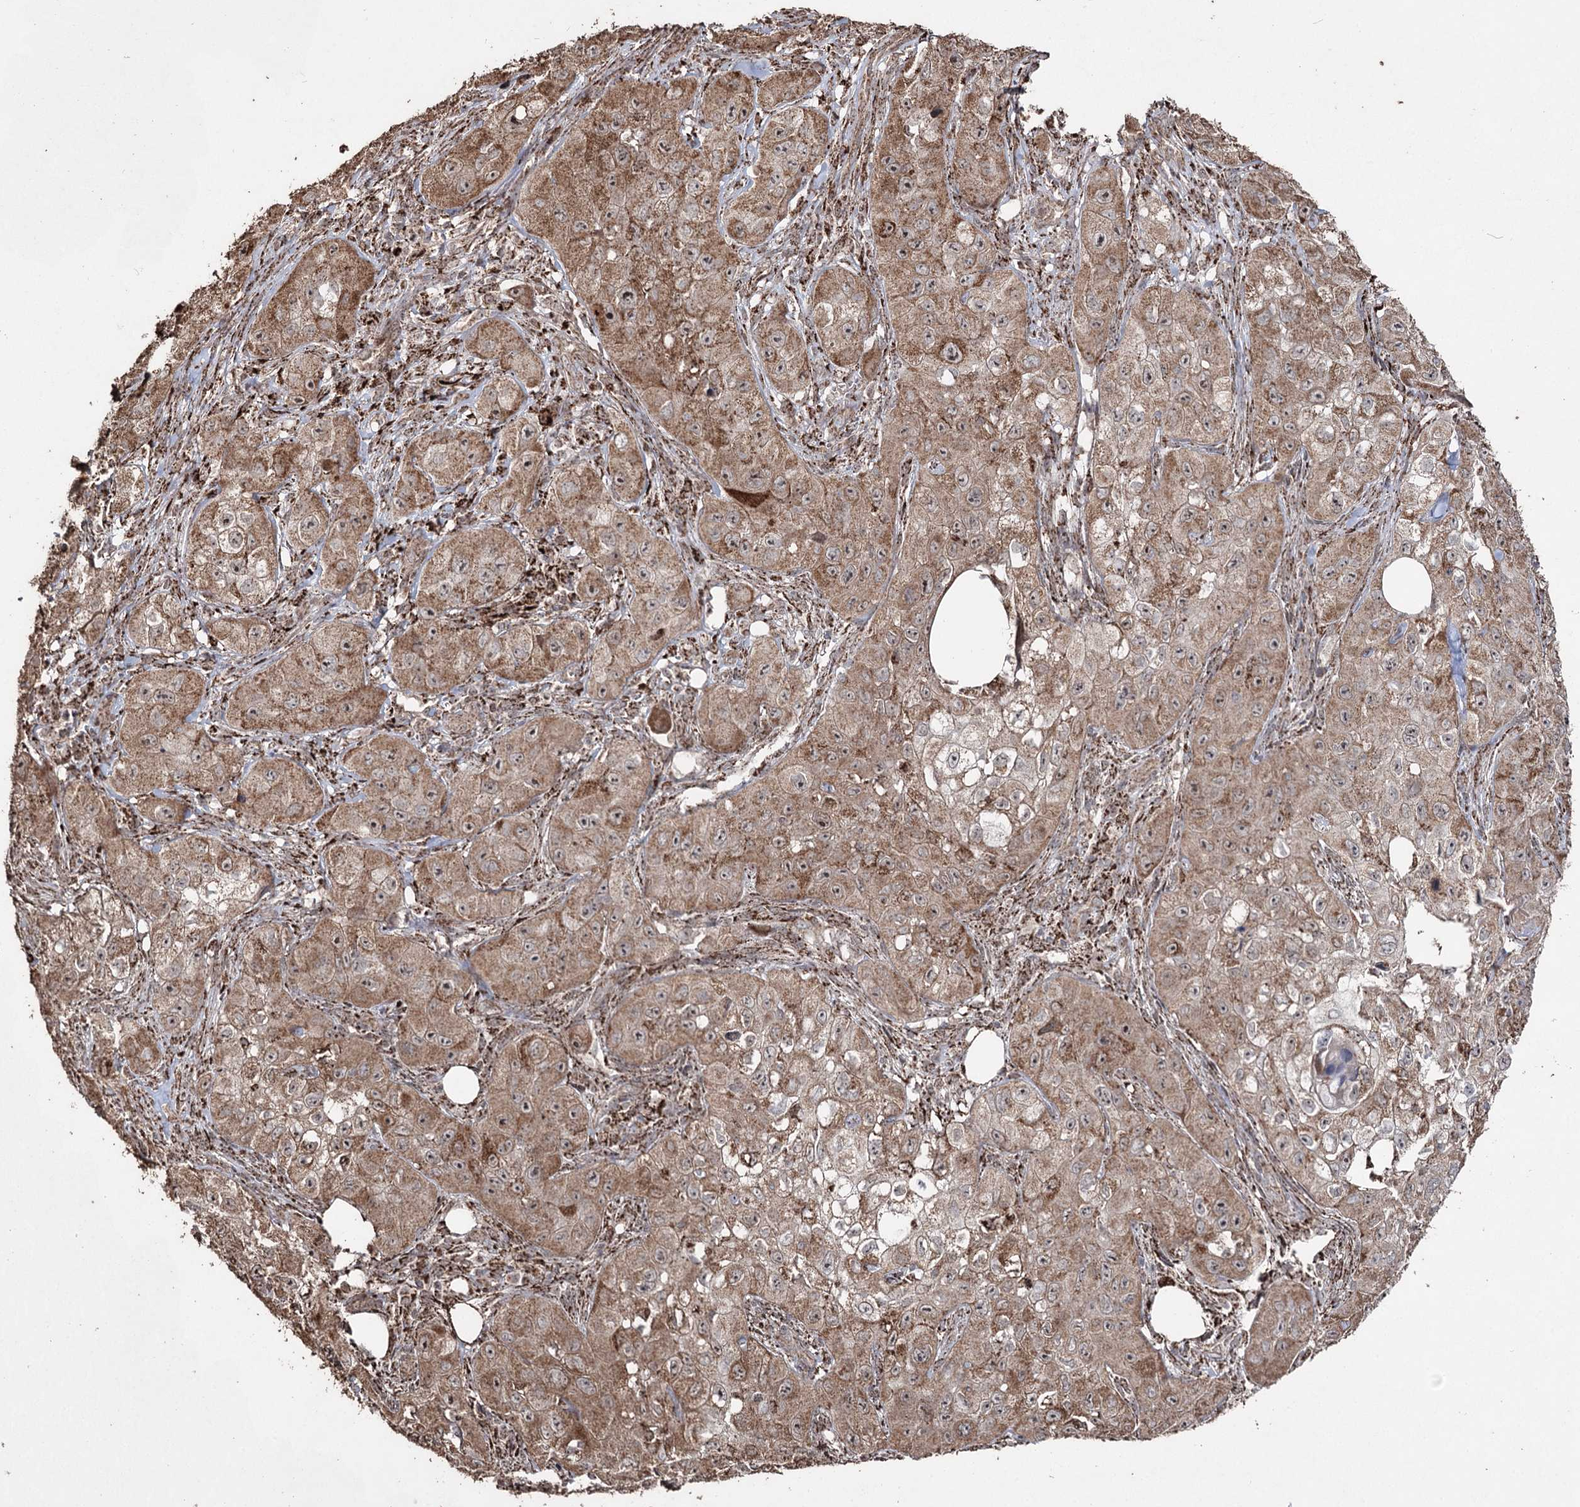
{"staining": {"intensity": "moderate", "quantity": ">75%", "location": "cytoplasmic/membranous"}, "tissue": "skin cancer", "cell_type": "Tumor cells", "image_type": "cancer", "snomed": [{"axis": "morphology", "description": "Squamous cell carcinoma, NOS"}, {"axis": "topography", "description": "Skin"}, {"axis": "topography", "description": "Subcutis"}], "caption": "Immunohistochemical staining of skin cancer (squamous cell carcinoma) demonstrates medium levels of moderate cytoplasmic/membranous protein expression in approximately >75% of tumor cells. The staining is performed using DAB brown chromogen to label protein expression. The nuclei are counter-stained blue using hematoxylin.", "gene": "SLF2", "patient": {"sex": "male", "age": 73}}